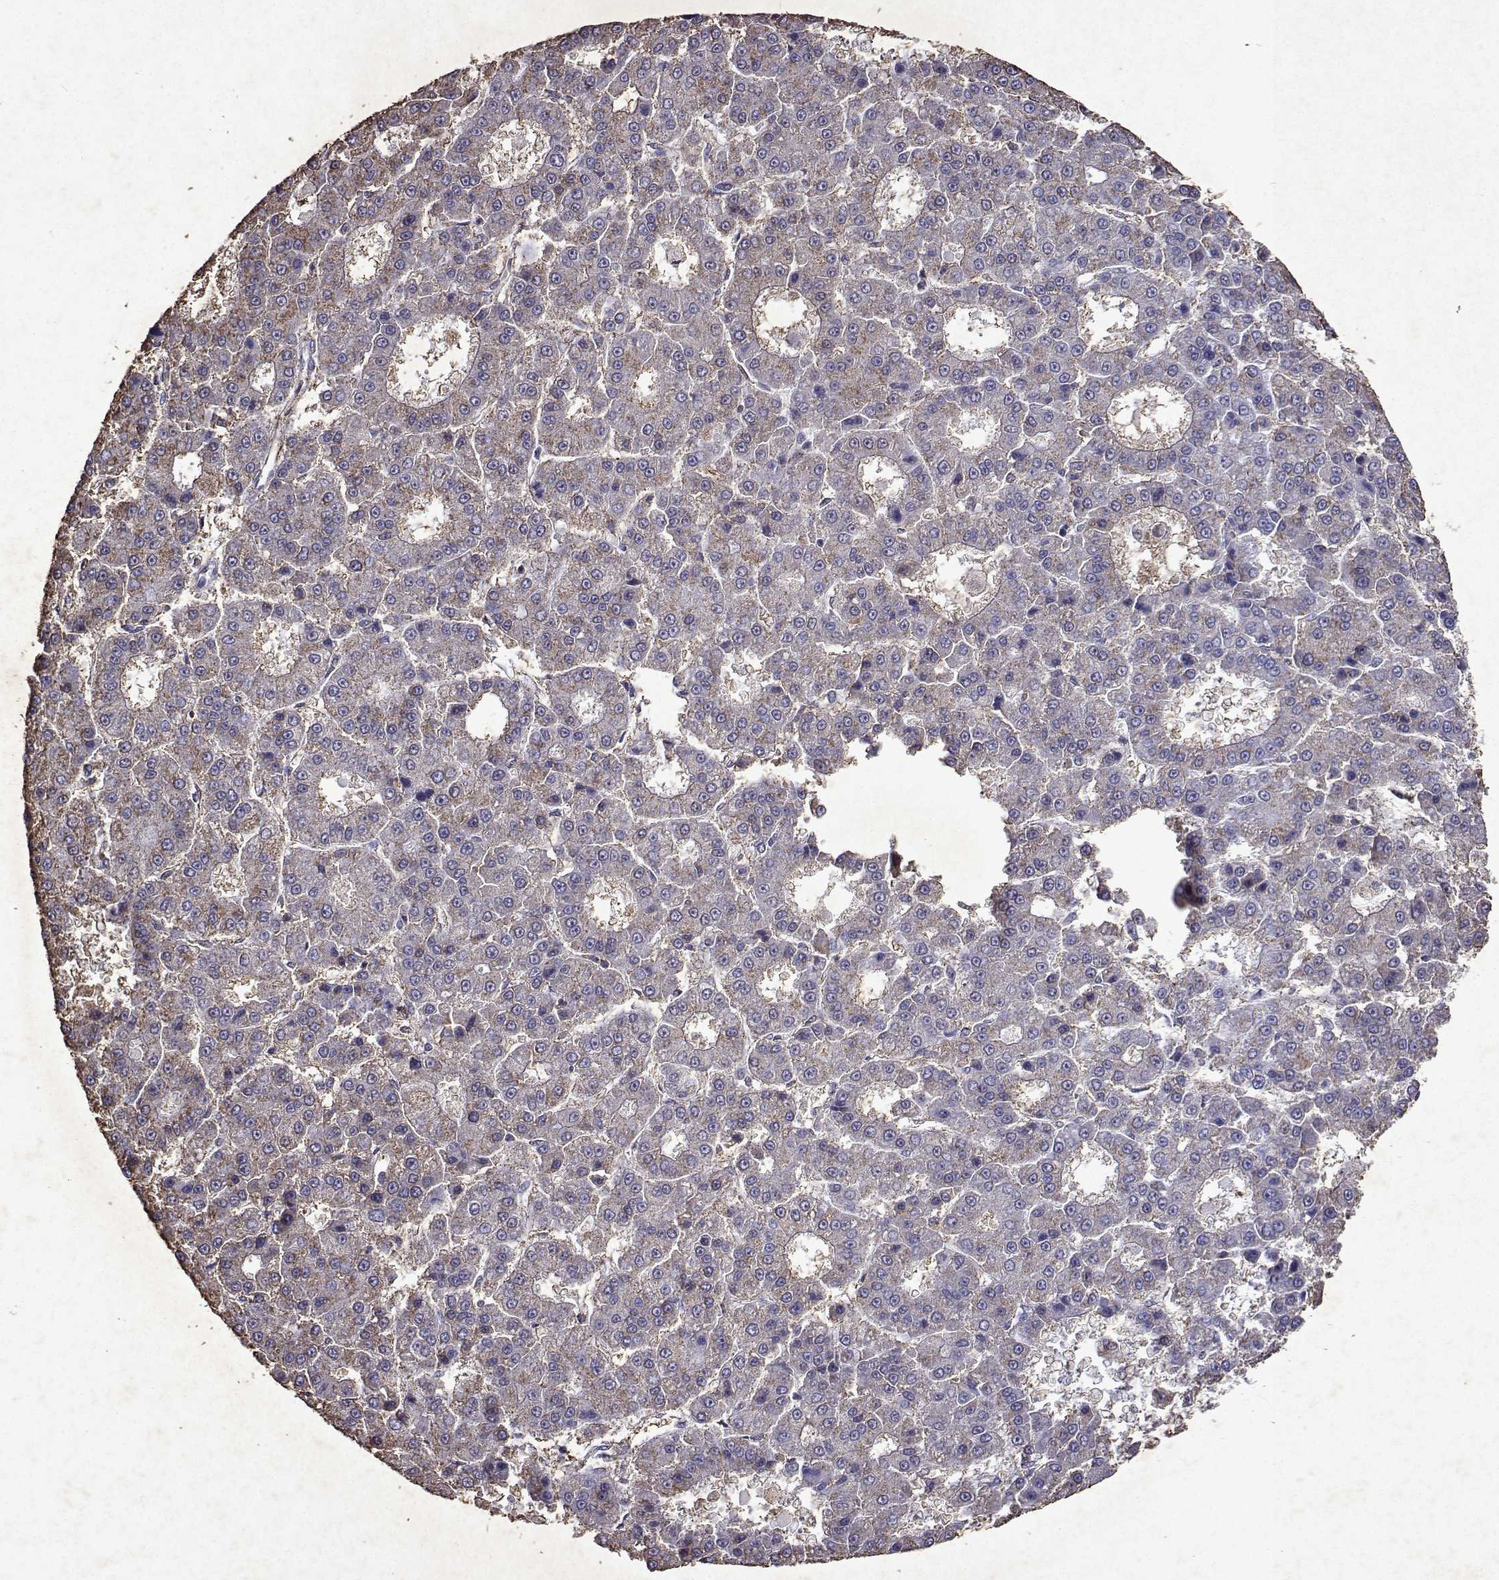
{"staining": {"intensity": "weak", "quantity": "25%-75%", "location": "cytoplasmic/membranous"}, "tissue": "liver cancer", "cell_type": "Tumor cells", "image_type": "cancer", "snomed": [{"axis": "morphology", "description": "Carcinoma, Hepatocellular, NOS"}, {"axis": "topography", "description": "Liver"}], "caption": "High-magnification brightfield microscopy of liver cancer (hepatocellular carcinoma) stained with DAB (3,3'-diaminobenzidine) (brown) and counterstained with hematoxylin (blue). tumor cells exhibit weak cytoplasmic/membranous staining is appreciated in approximately25%-75% of cells.", "gene": "DUSP28", "patient": {"sex": "male", "age": 70}}